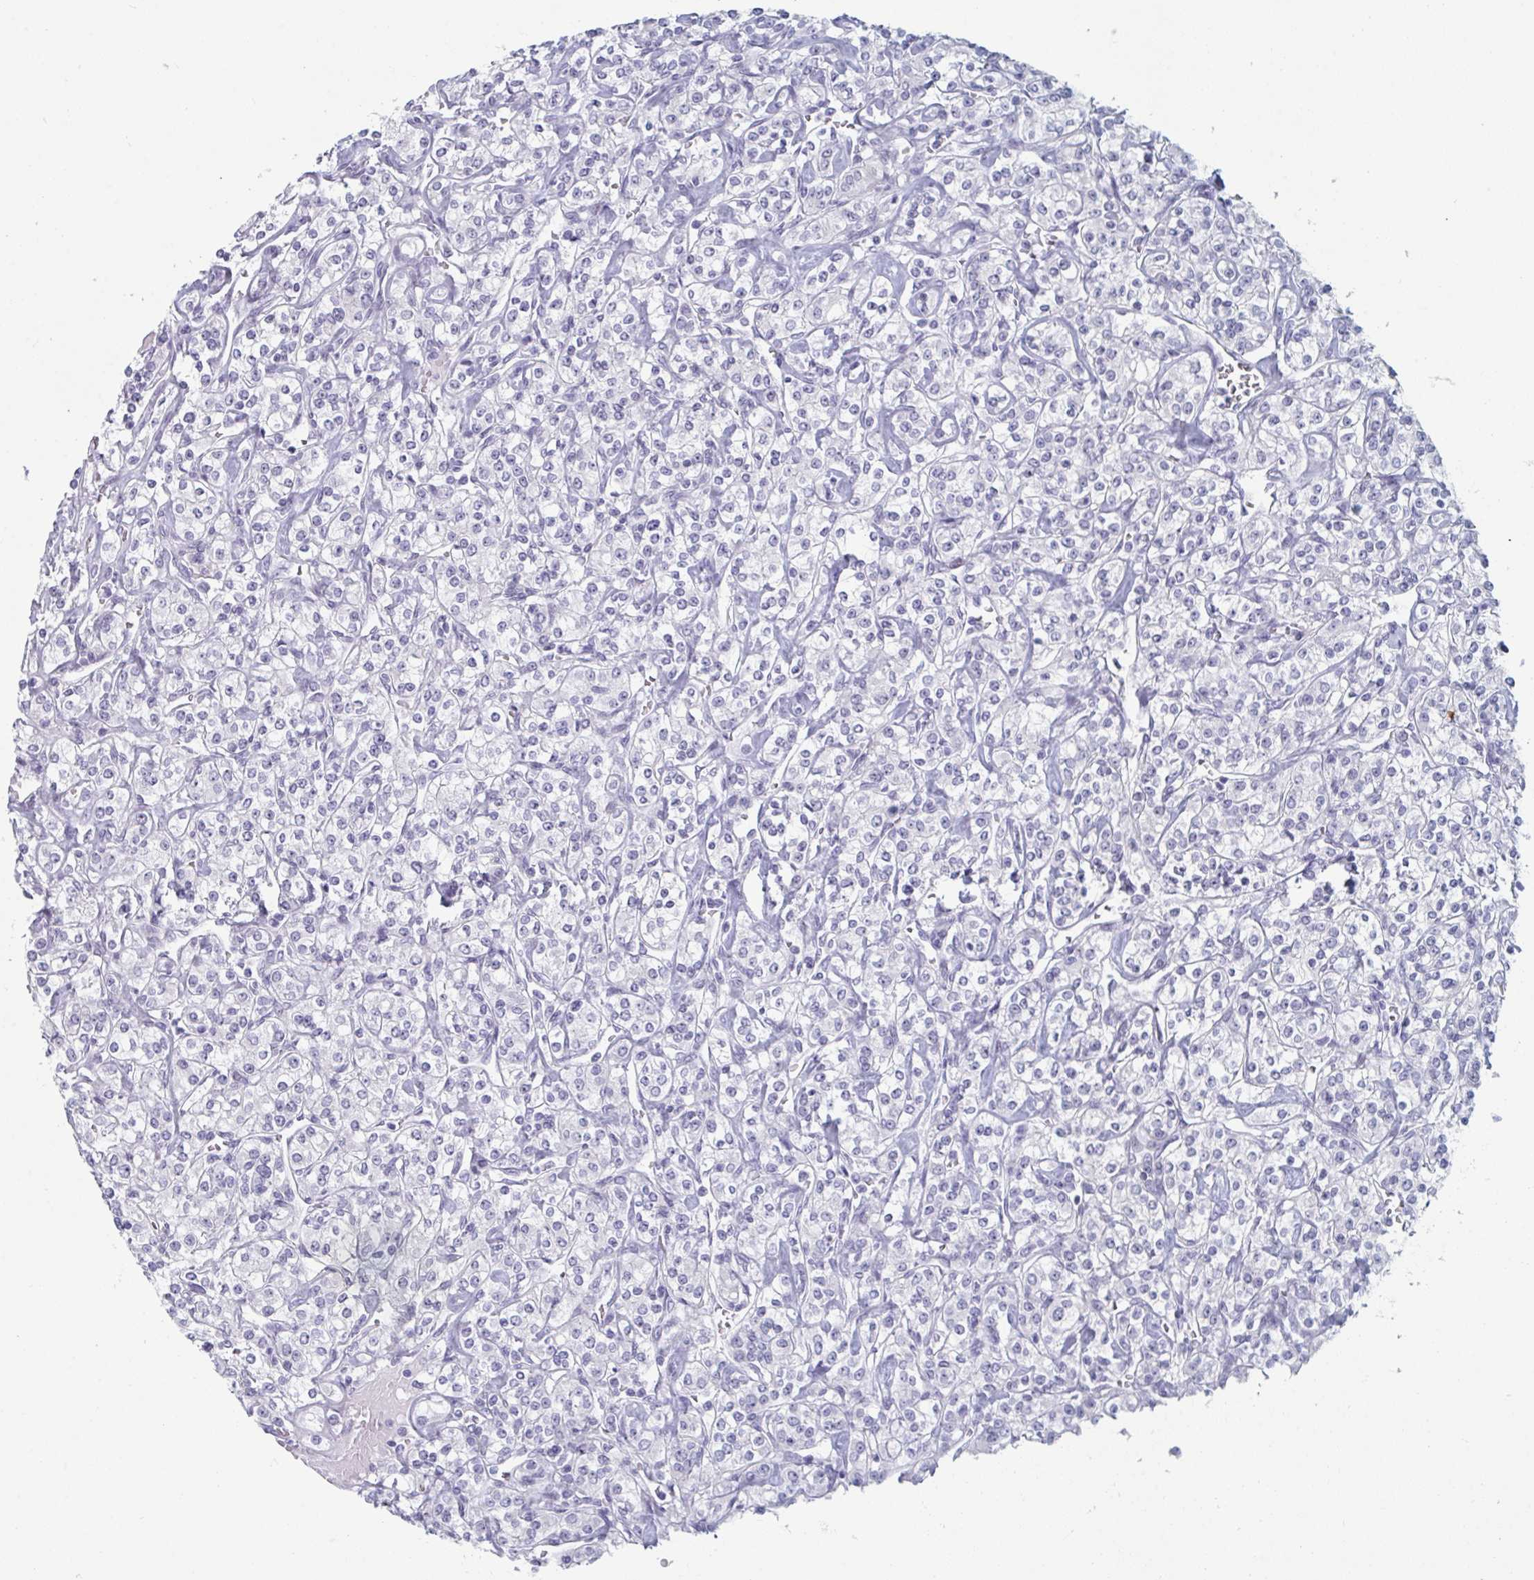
{"staining": {"intensity": "negative", "quantity": "none", "location": "none"}, "tissue": "renal cancer", "cell_type": "Tumor cells", "image_type": "cancer", "snomed": [{"axis": "morphology", "description": "Adenocarcinoma, NOS"}, {"axis": "topography", "description": "Kidney"}], "caption": "Immunohistochemistry photomicrograph of neoplastic tissue: human adenocarcinoma (renal) stained with DAB (3,3'-diaminobenzidine) shows no significant protein expression in tumor cells.", "gene": "NR1H2", "patient": {"sex": "male", "age": 77}}